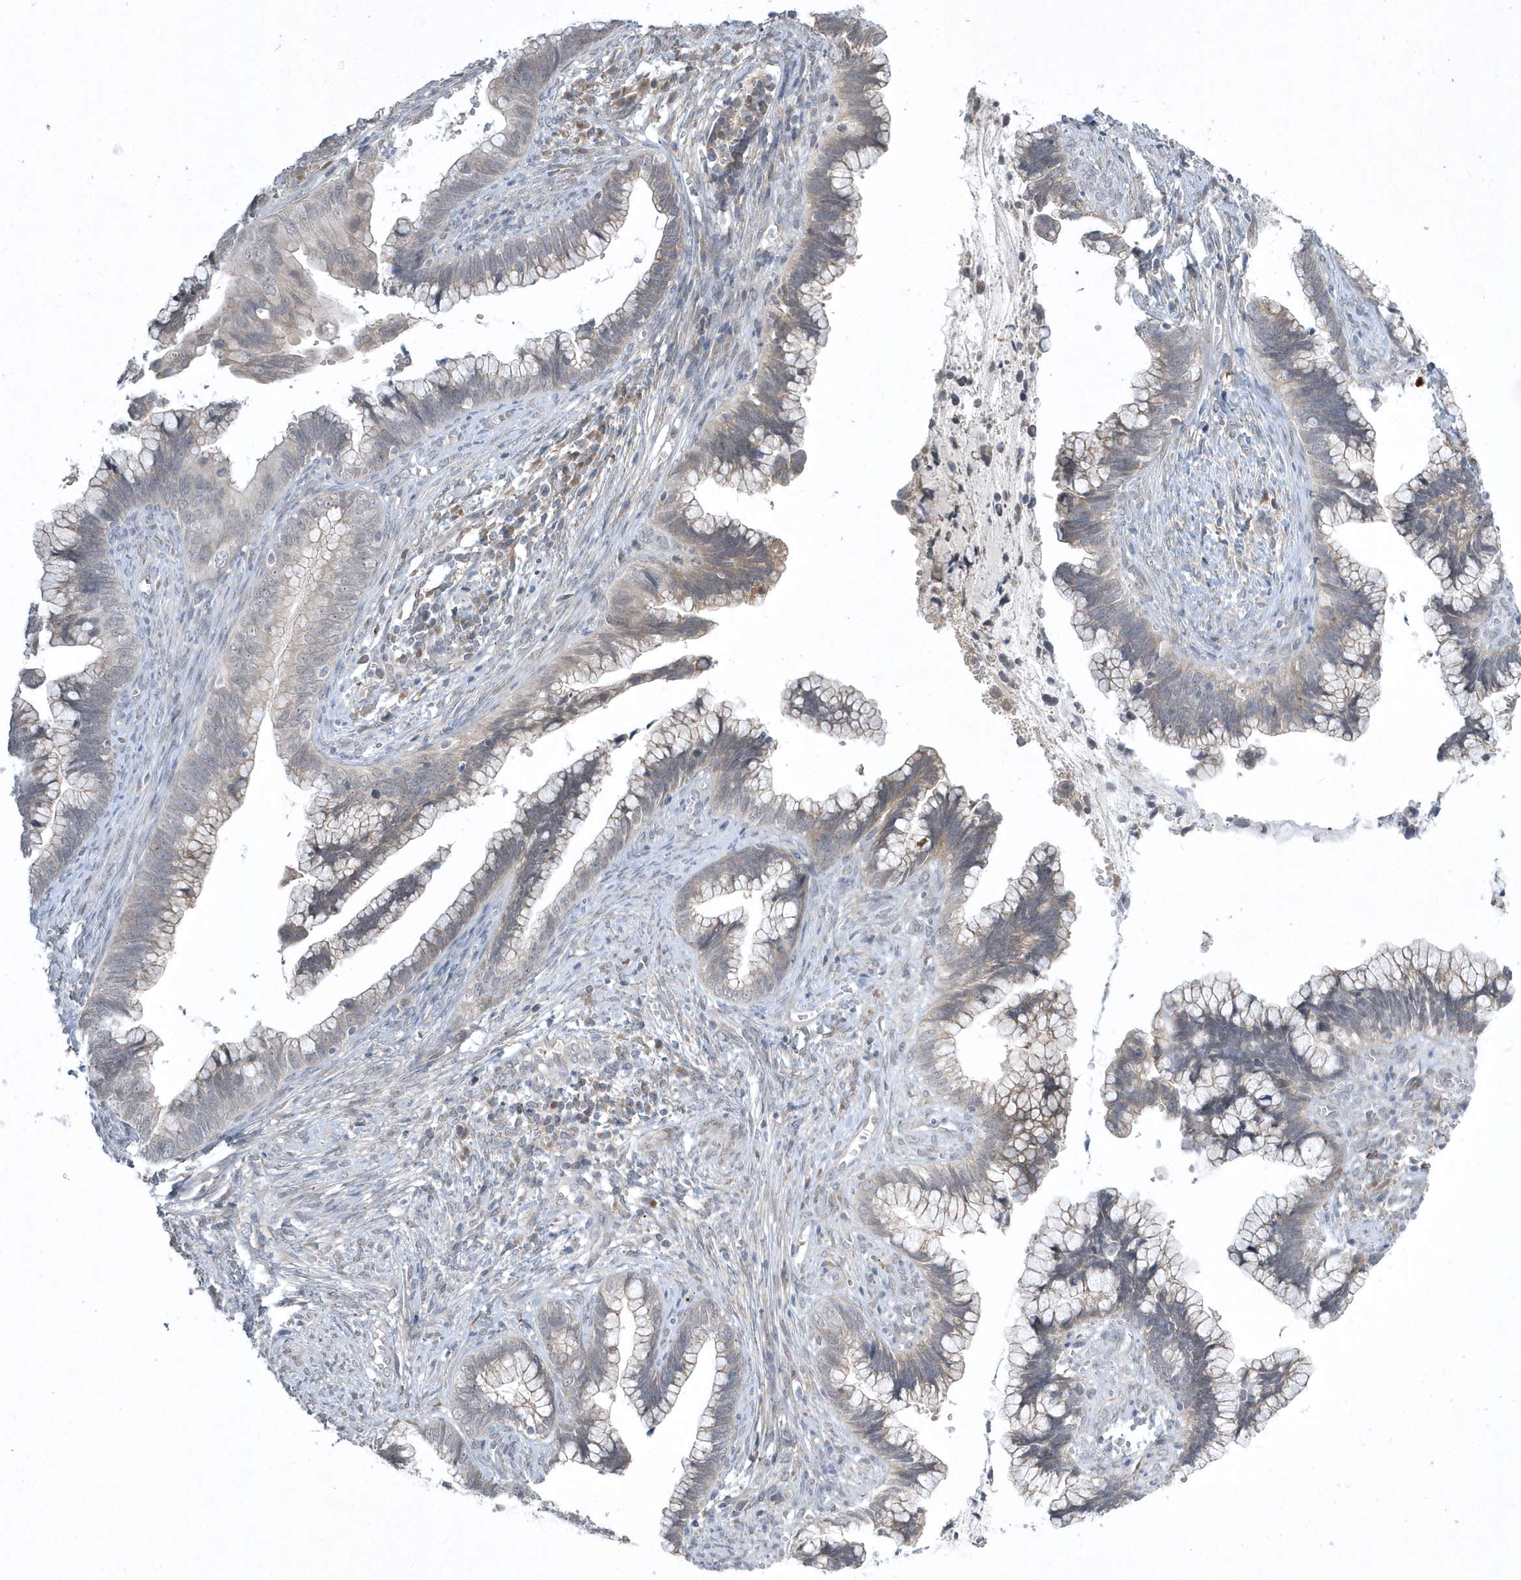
{"staining": {"intensity": "weak", "quantity": "<25%", "location": "cytoplasmic/membranous"}, "tissue": "cervical cancer", "cell_type": "Tumor cells", "image_type": "cancer", "snomed": [{"axis": "morphology", "description": "Adenocarcinoma, NOS"}, {"axis": "topography", "description": "Cervix"}], "caption": "IHC micrograph of human adenocarcinoma (cervical) stained for a protein (brown), which displays no positivity in tumor cells. The staining was performed using DAB to visualize the protein expression in brown, while the nuclei were stained in blue with hematoxylin (Magnification: 20x).", "gene": "ZC3H12D", "patient": {"sex": "female", "age": 44}}